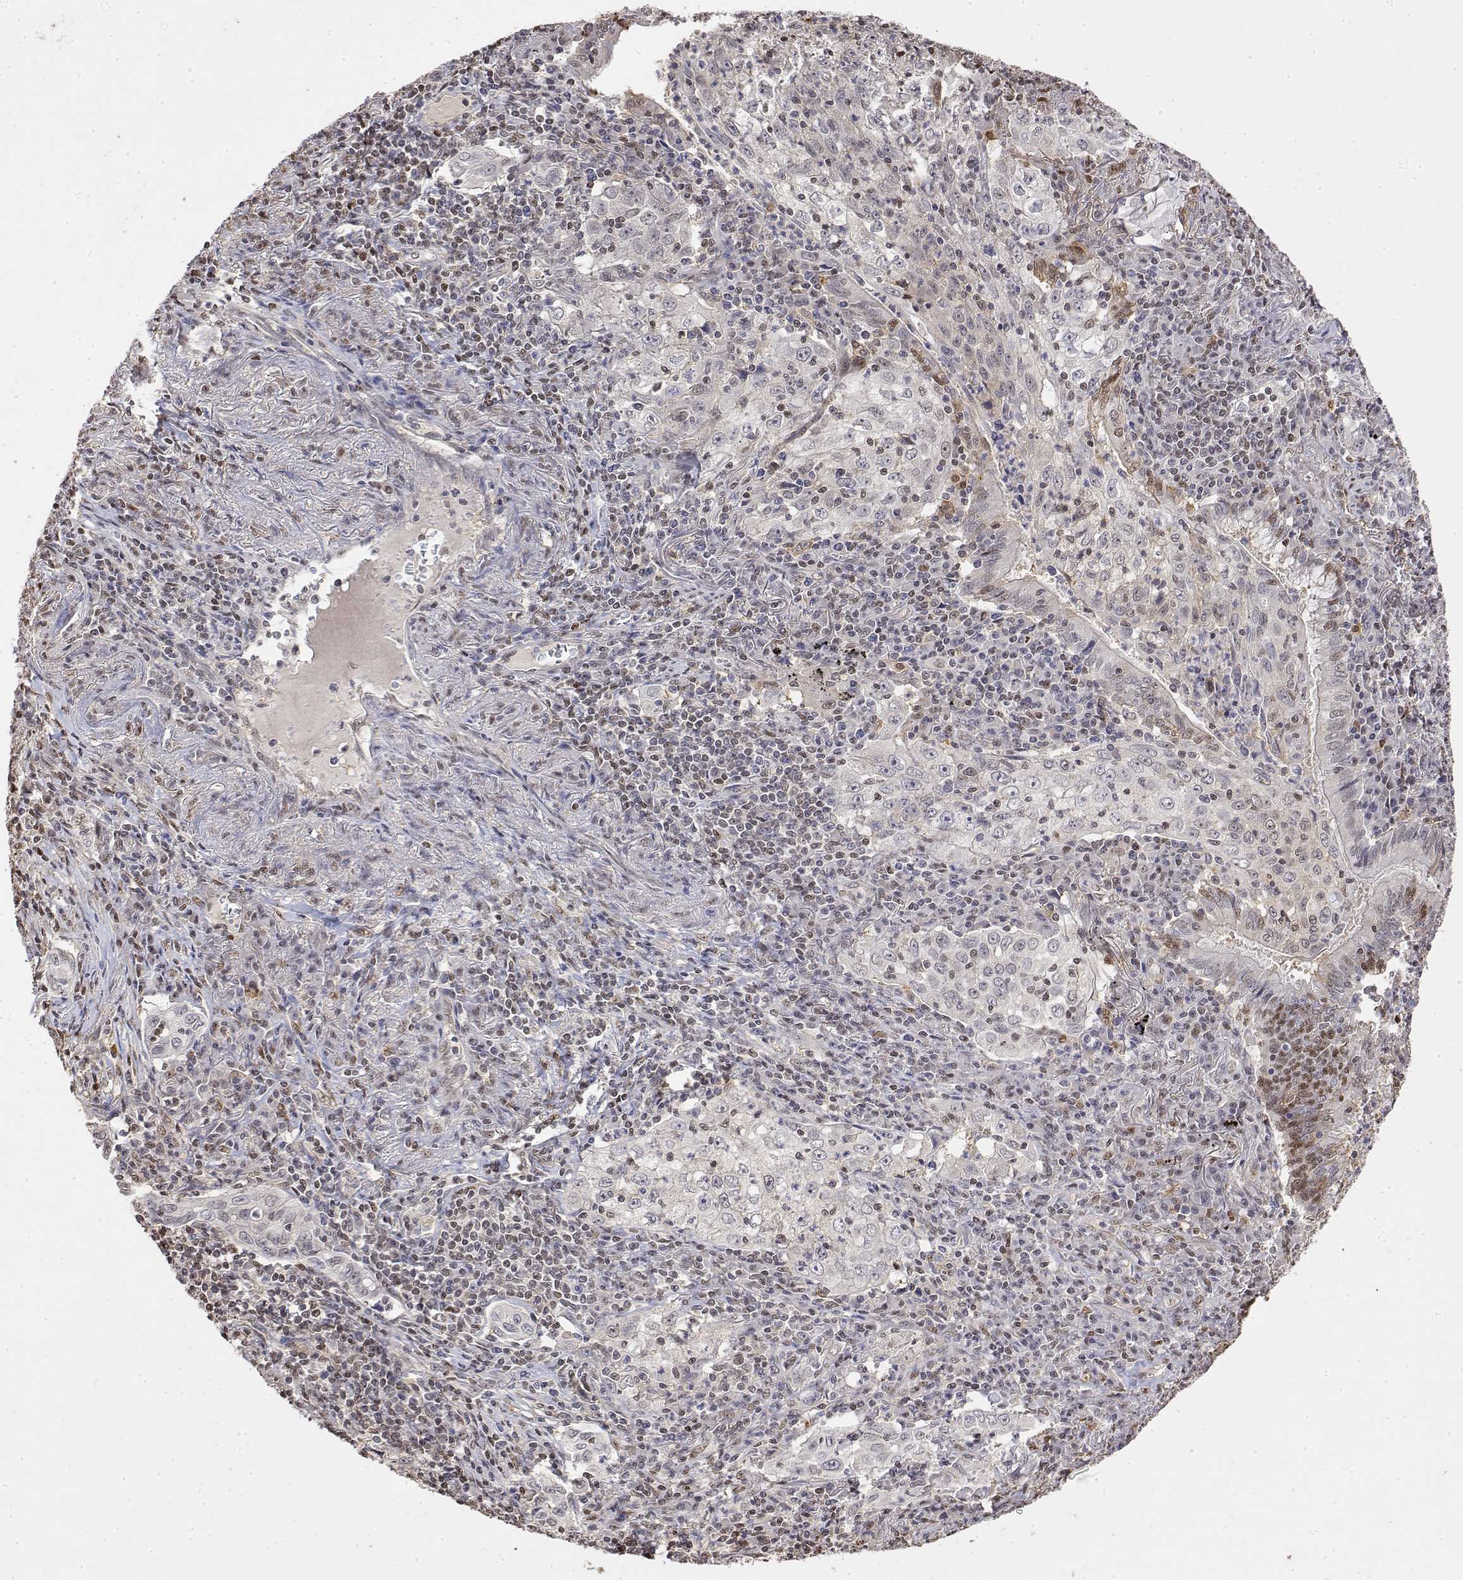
{"staining": {"intensity": "negative", "quantity": "none", "location": "none"}, "tissue": "lung cancer", "cell_type": "Tumor cells", "image_type": "cancer", "snomed": [{"axis": "morphology", "description": "Squamous cell carcinoma, NOS"}, {"axis": "topography", "description": "Lung"}], "caption": "Squamous cell carcinoma (lung) stained for a protein using immunohistochemistry shows no positivity tumor cells.", "gene": "TPI1", "patient": {"sex": "male", "age": 71}}